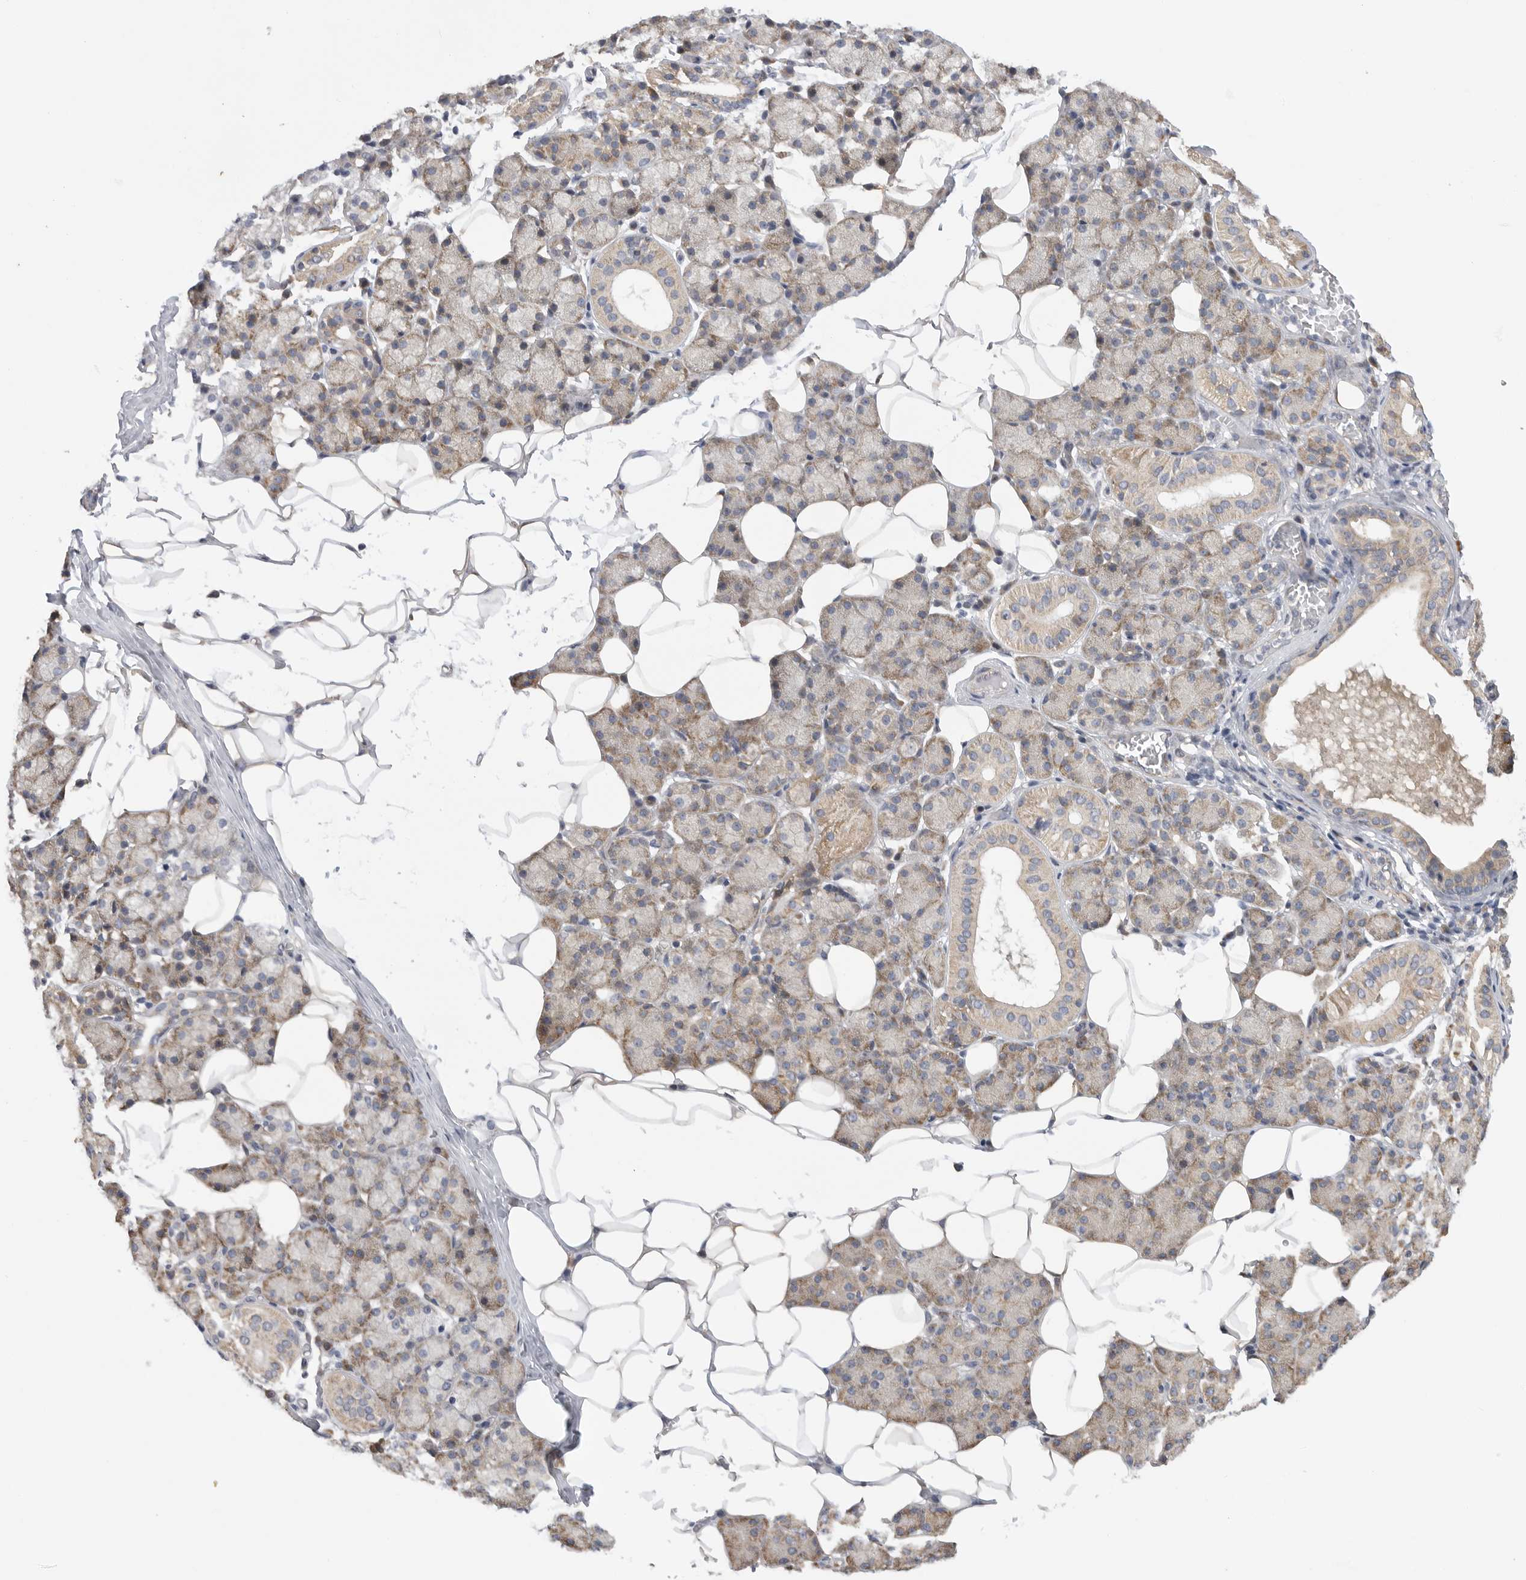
{"staining": {"intensity": "weak", "quantity": "25%-75%", "location": "cytoplasmic/membranous"}, "tissue": "salivary gland", "cell_type": "Glandular cells", "image_type": "normal", "snomed": [{"axis": "morphology", "description": "Normal tissue, NOS"}, {"axis": "topography", "description": "Salivary gland"}], "caption": "Weak cytoplasmic/membranous staining for a protein is appreciated in approximately 25%-75% of glandular cells of normal salivary gland using immunohistochemistry (IHC).", "gene": "FBXO43", "patient": {"sex": "female", "age": 33}}